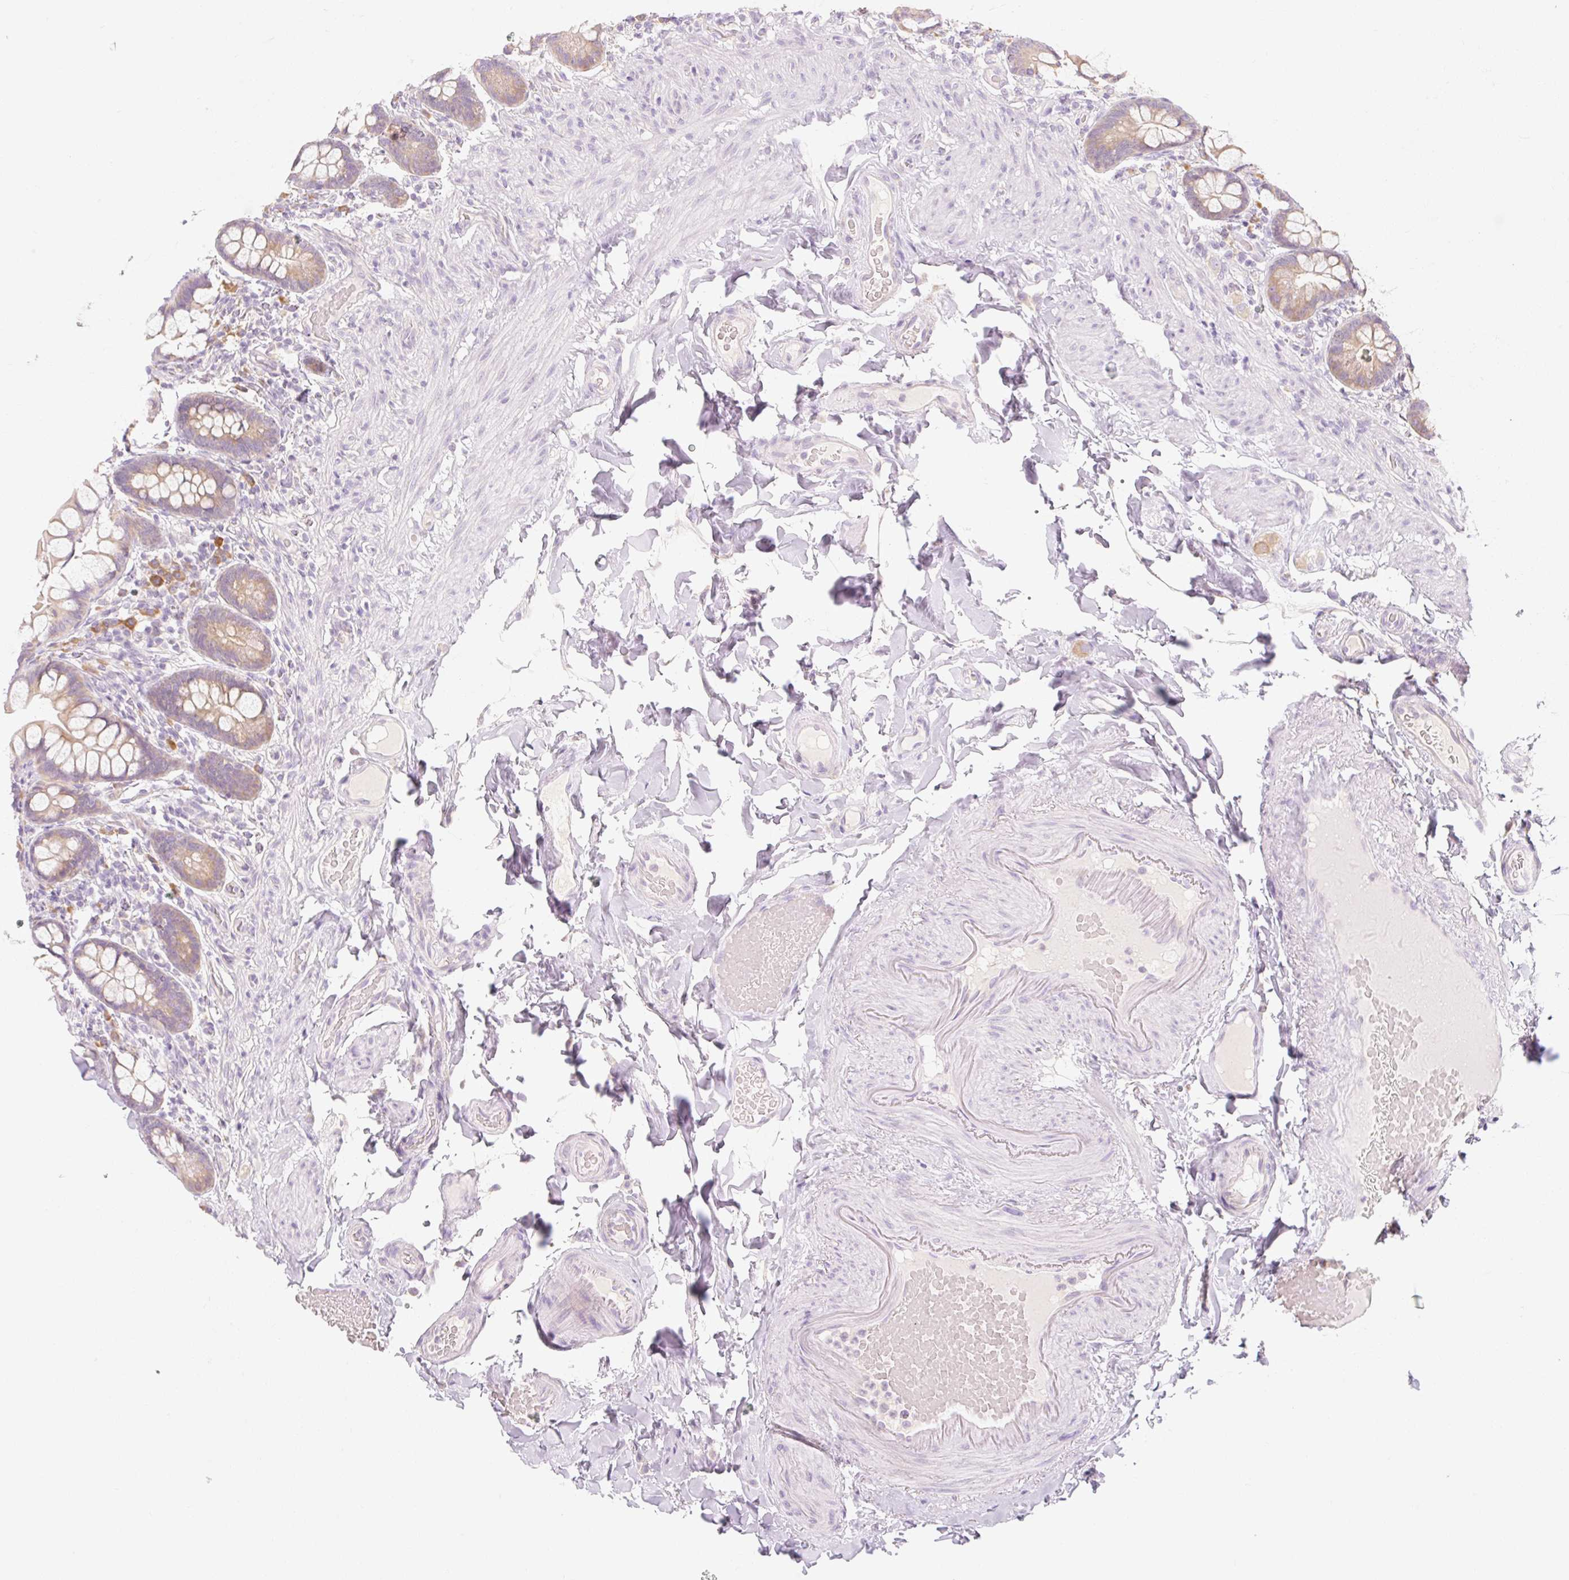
{"staining": {"intensity": "moderate", "quantity": ">75%", "location": "cytoplasmic/membranous"}, "tissue": "small intestine", "cell_type": "Glandular cells", "image_type": "normal", "snomed": [{"axis": "morphology", "description": "Normal tissue, NOS"}, {"axis": "topography", "description": "Small intestine"}], "caption": "Immunohistochemistry staining of normal small intestine, which demonstrates medium levels of moderate cytoplasmic/membranous expression in about >75% of glandular cells indicating moderate cytoplasmic/membranous protein staining. The staining was performed using DAB (brown) for protein detection and nuclei were counterstained in hematoxylin (blue).", "gene": "MYO1D", "patient": {"sex": "male", "age": 70}}